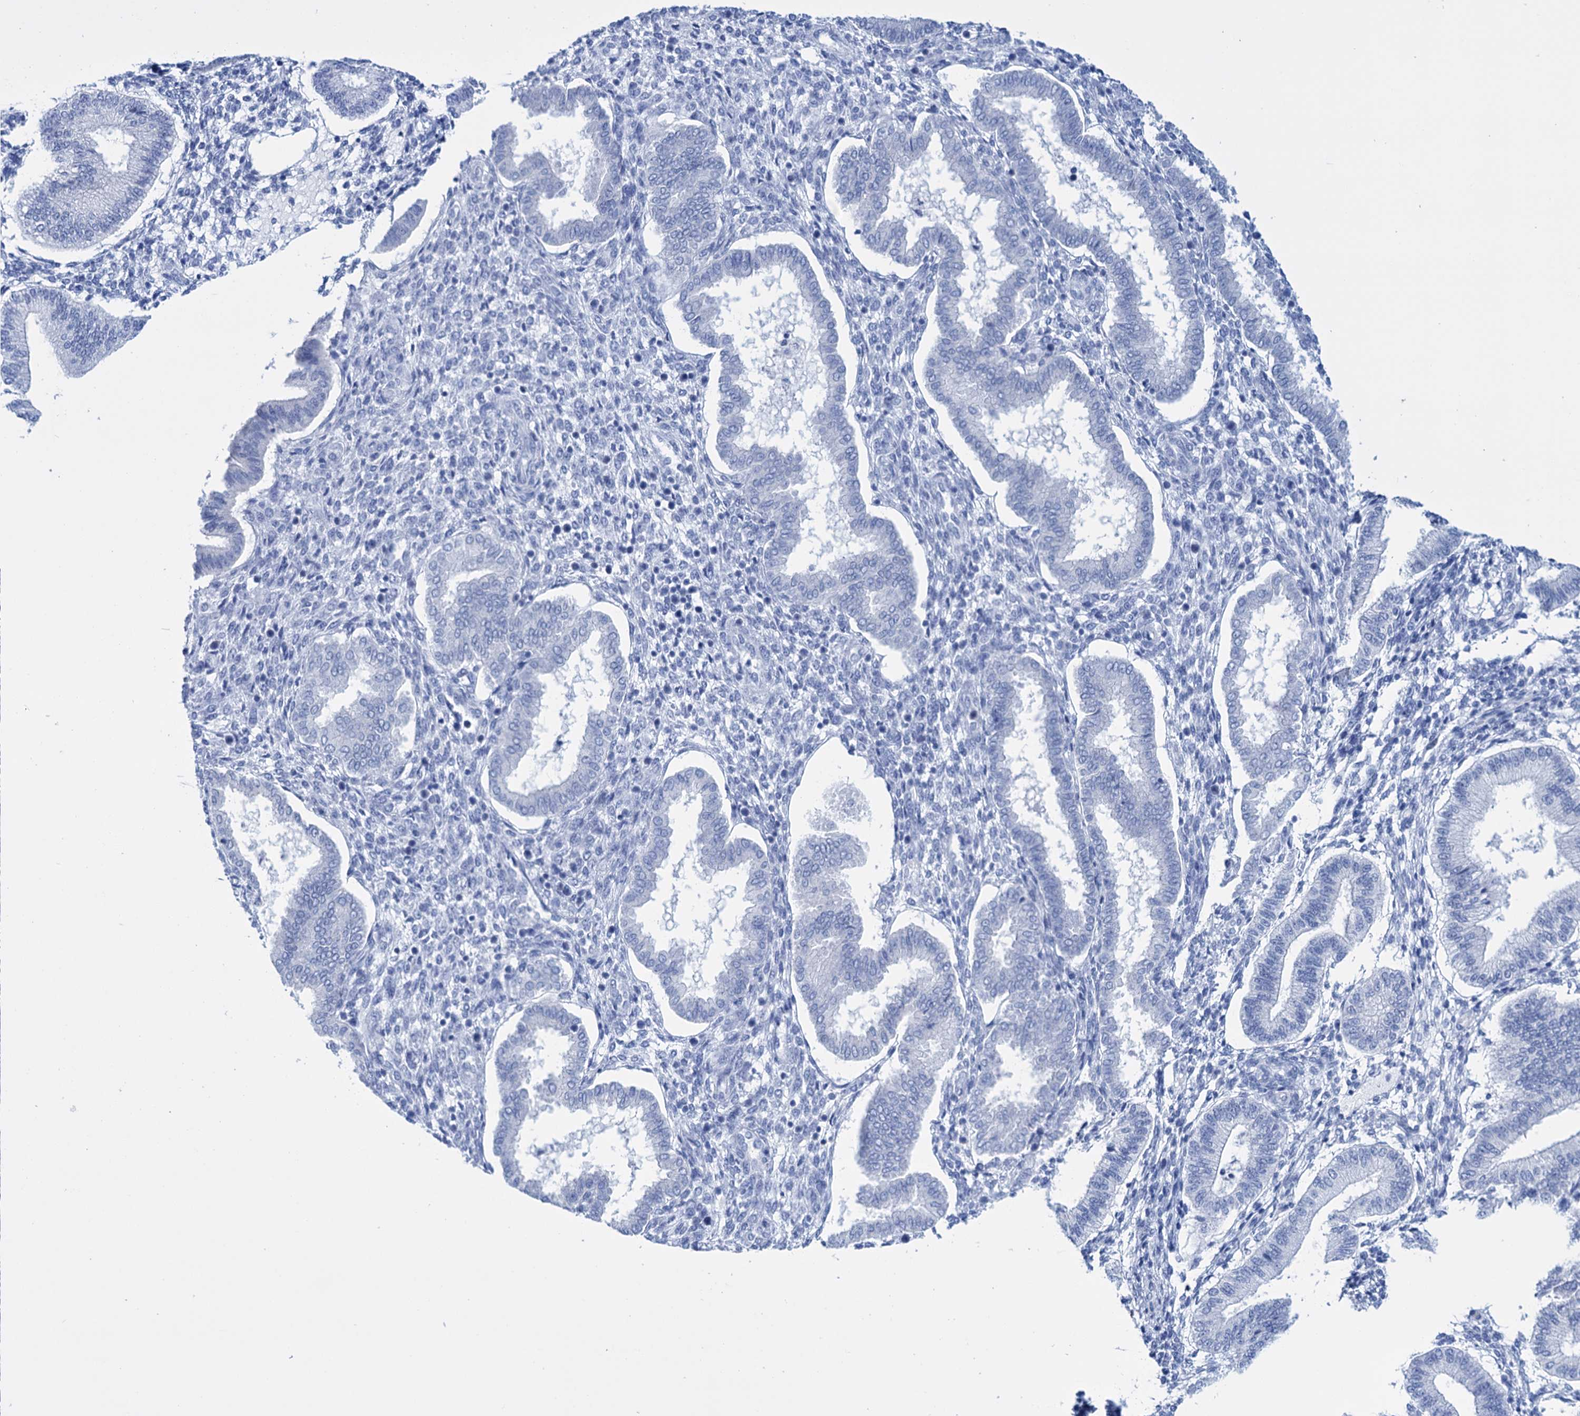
{"staining": {"intensity": "negative", "quantity": "none", "location": "none"}, "tissue": "endometrium", "cell_type": "Cells in endometrial stroma", "image_type": "normal", "snomed": [{"axis": "morphology", "description": "Normal tissue, NOS"}, {"axis": "topography", "description": "Endometrium"}], "caption": "This photomicrograph is of benign endometrium stained with IHC to label a protein in brown with the nuclei are counter-stained blue. There is no staining in cells in endometrial stroma.", "gene": "FBXW12", "patient": {"sex": "female", "age": 24}}